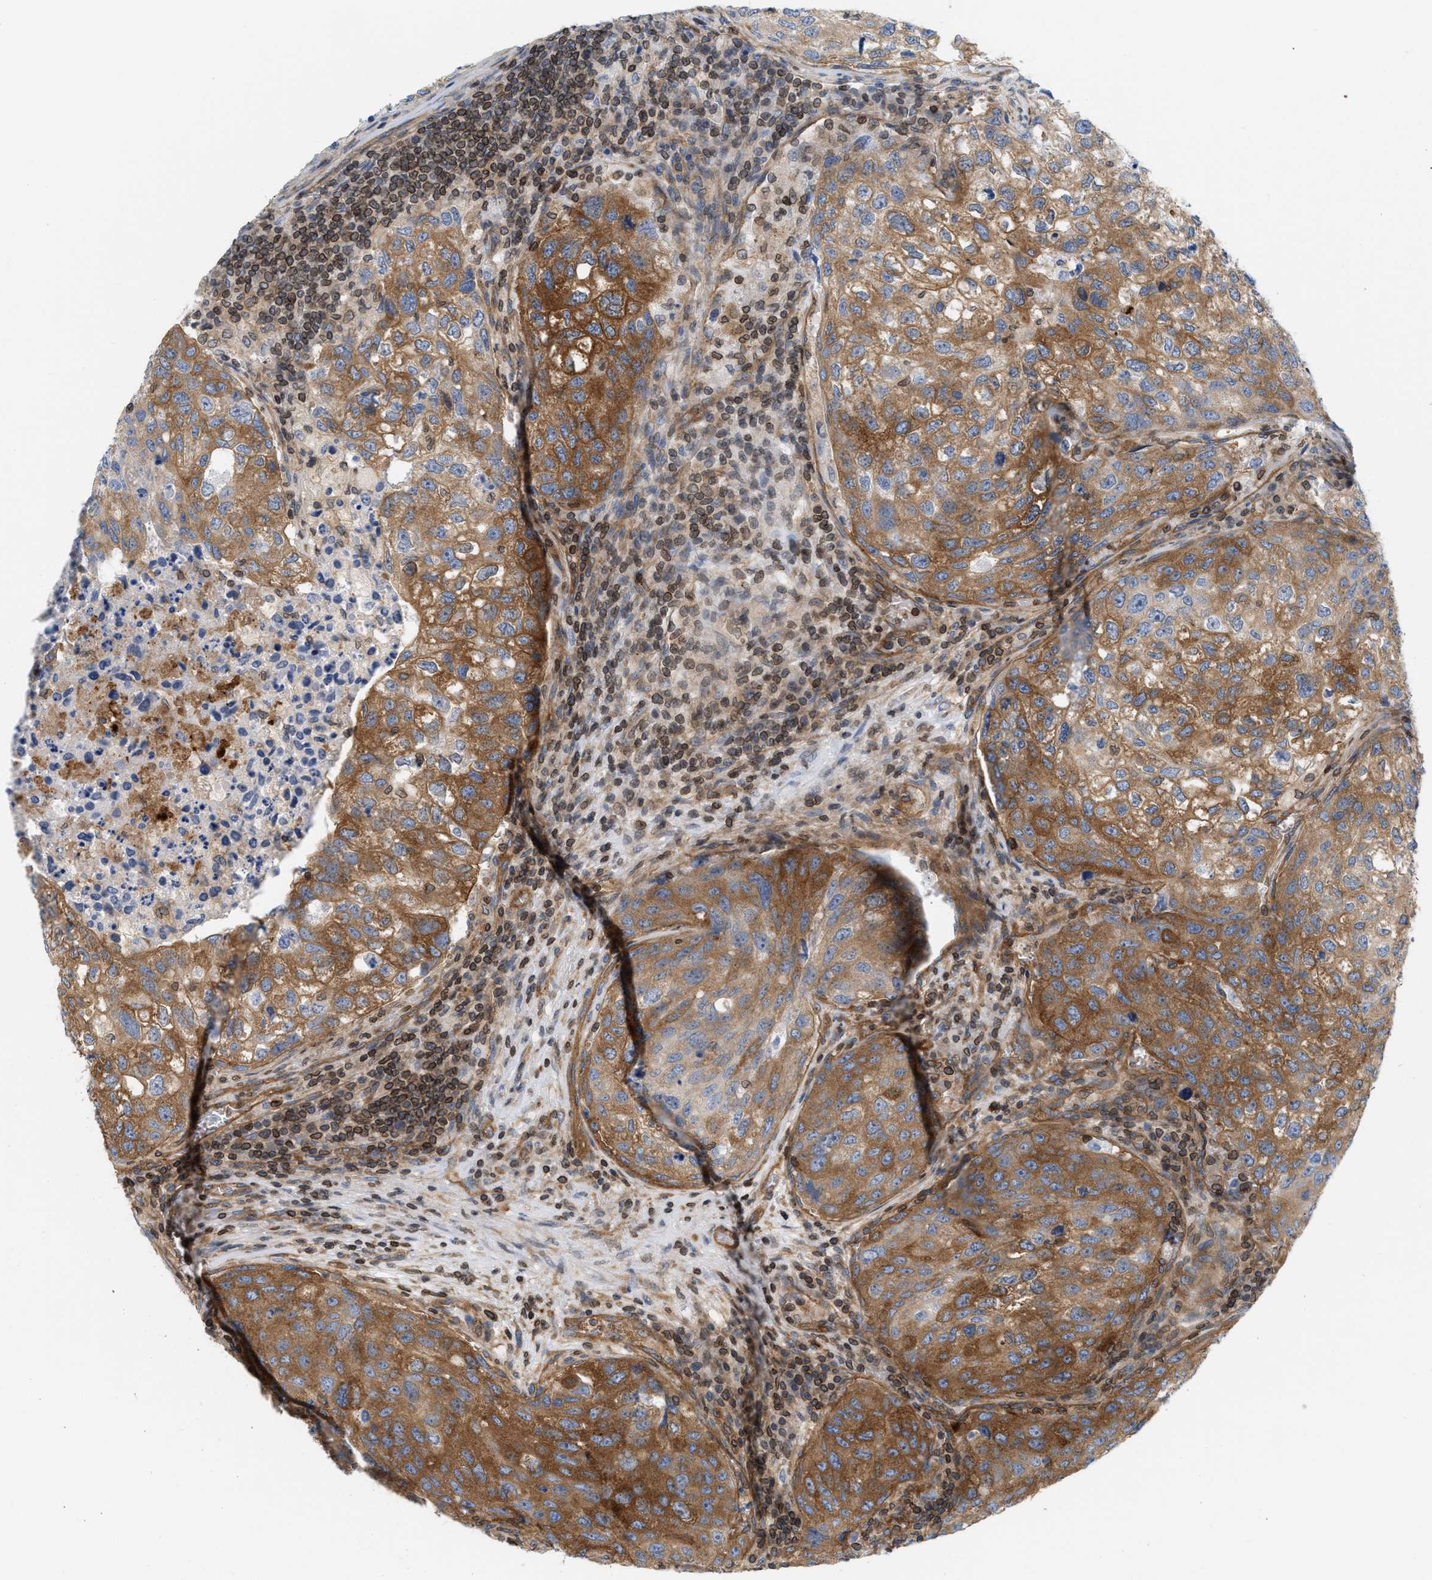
{"staining": {"intensity": "moderate", "quantity": ">75%", "location": "cytoplasmic/membranous"}, "tissue": "urothelial cancer", "cell_type": "Tumor cells", "image_type": "cancer", "snomed": [{"axis": "morphology", "description": "Urothelial carcinoma, High grade"}, {"axis": "topography", "description": "Lymph node"}, {"axis": "topography", "description": "Urinary bladder"}], "caption": "IHC (DAB) staining of human urothelial cancer displays moderate cytoplasmic/membranous protein staining in approximately >75% of tumor cells.", "gene": "STRN", "patient": {"sex": "male", "age": 51}}